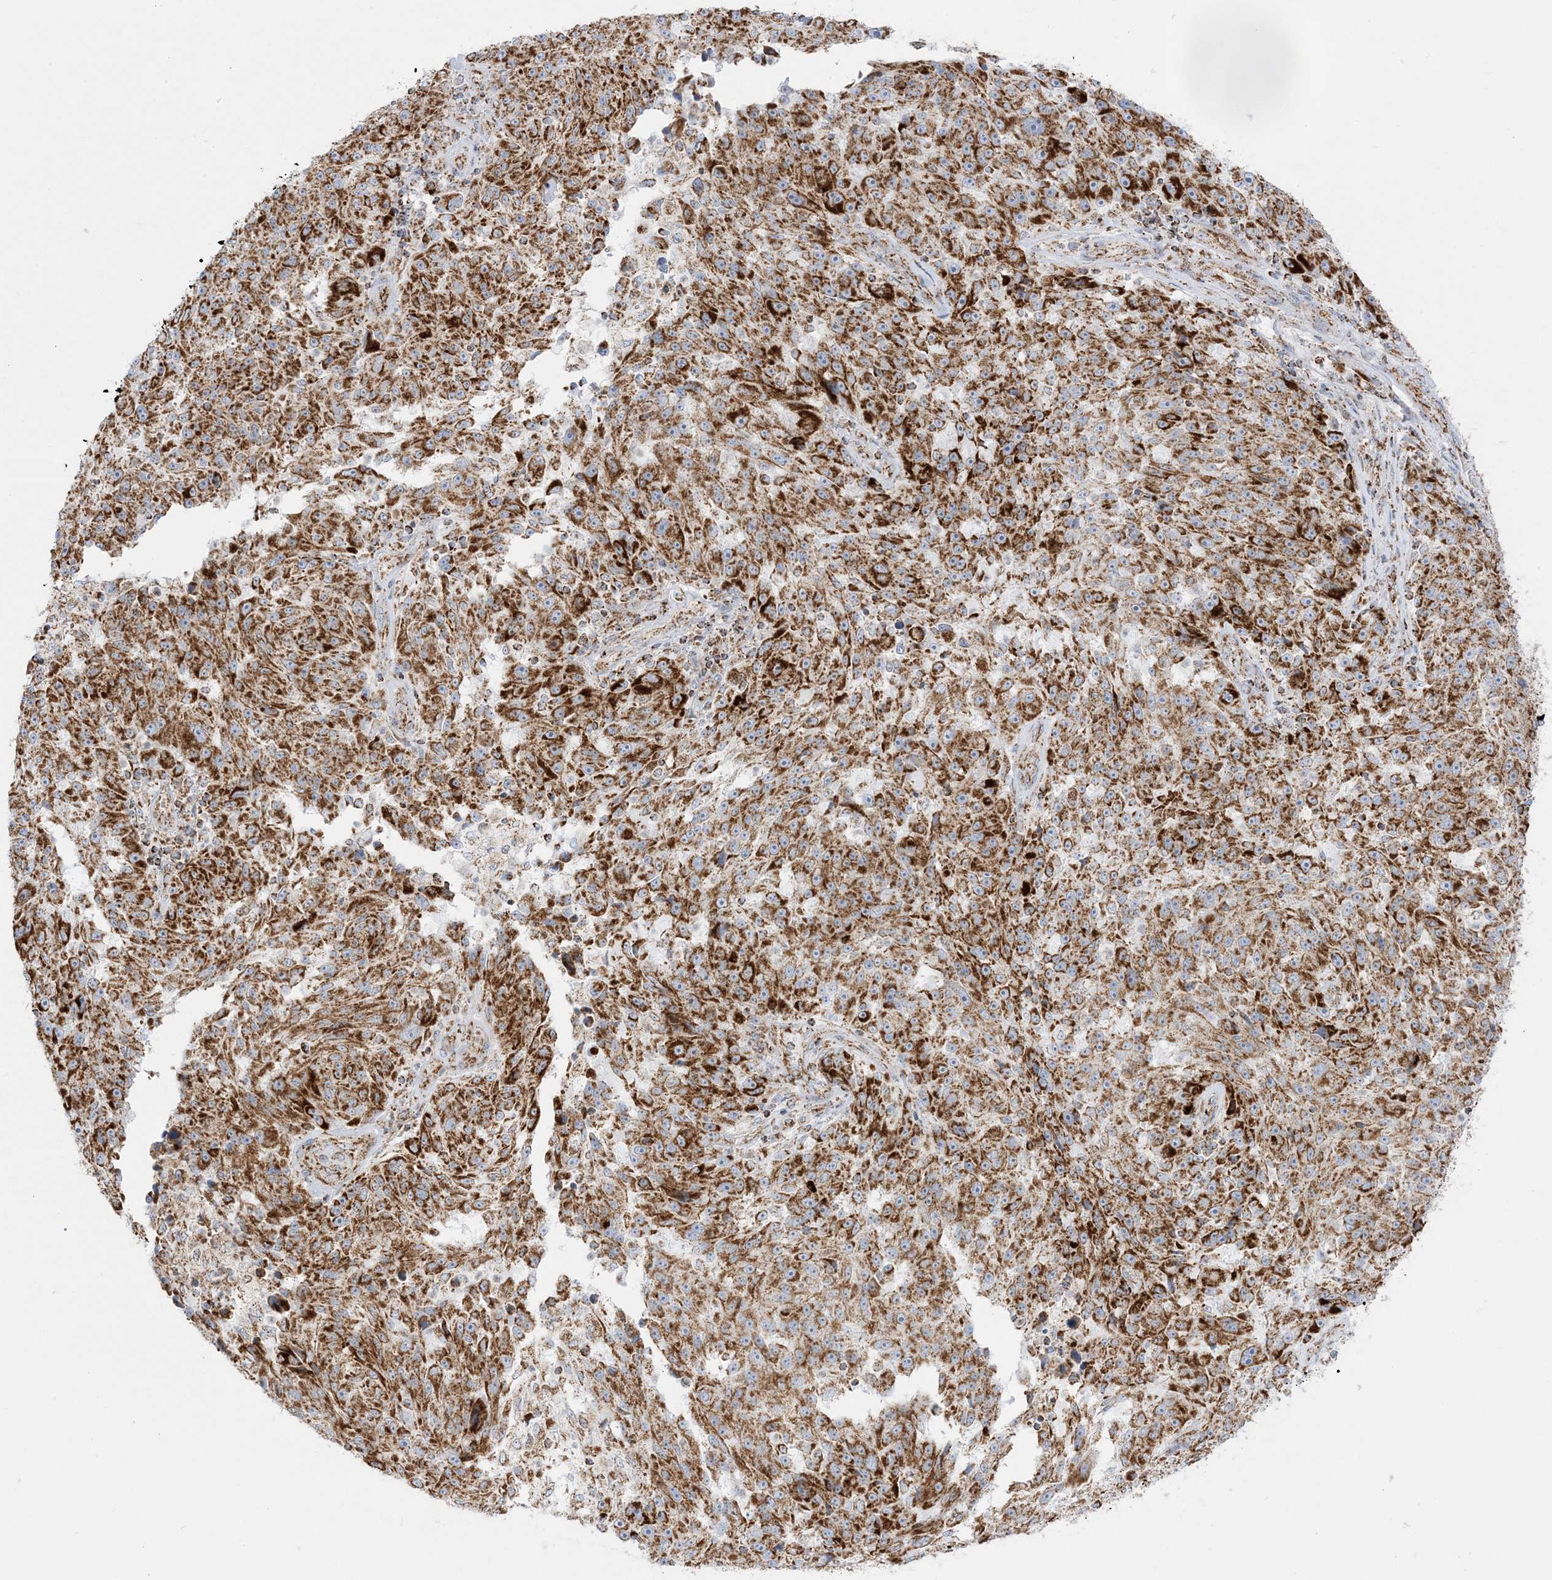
{"staining": {"intensity": "strong", "quantity": ">75%", "location": "cytoplasmic/membranous"}, "tissue": "melanoma", "cell_type": "Tumor cells", "image_type": "cancer", "snomed": [{"axis": "morphology", "description": "Malignant melanoma, NOS"}, {"axis": "topography", "description": "Skin"}], "caption": "There is high levels of strong cytoplasmic/membranous expression in tumor cells of melanoma, as demonstrated by immunohistochemical staining (brown color).", "gene": "MRPS36", "patient": {"sex": "male", "age": 53}}